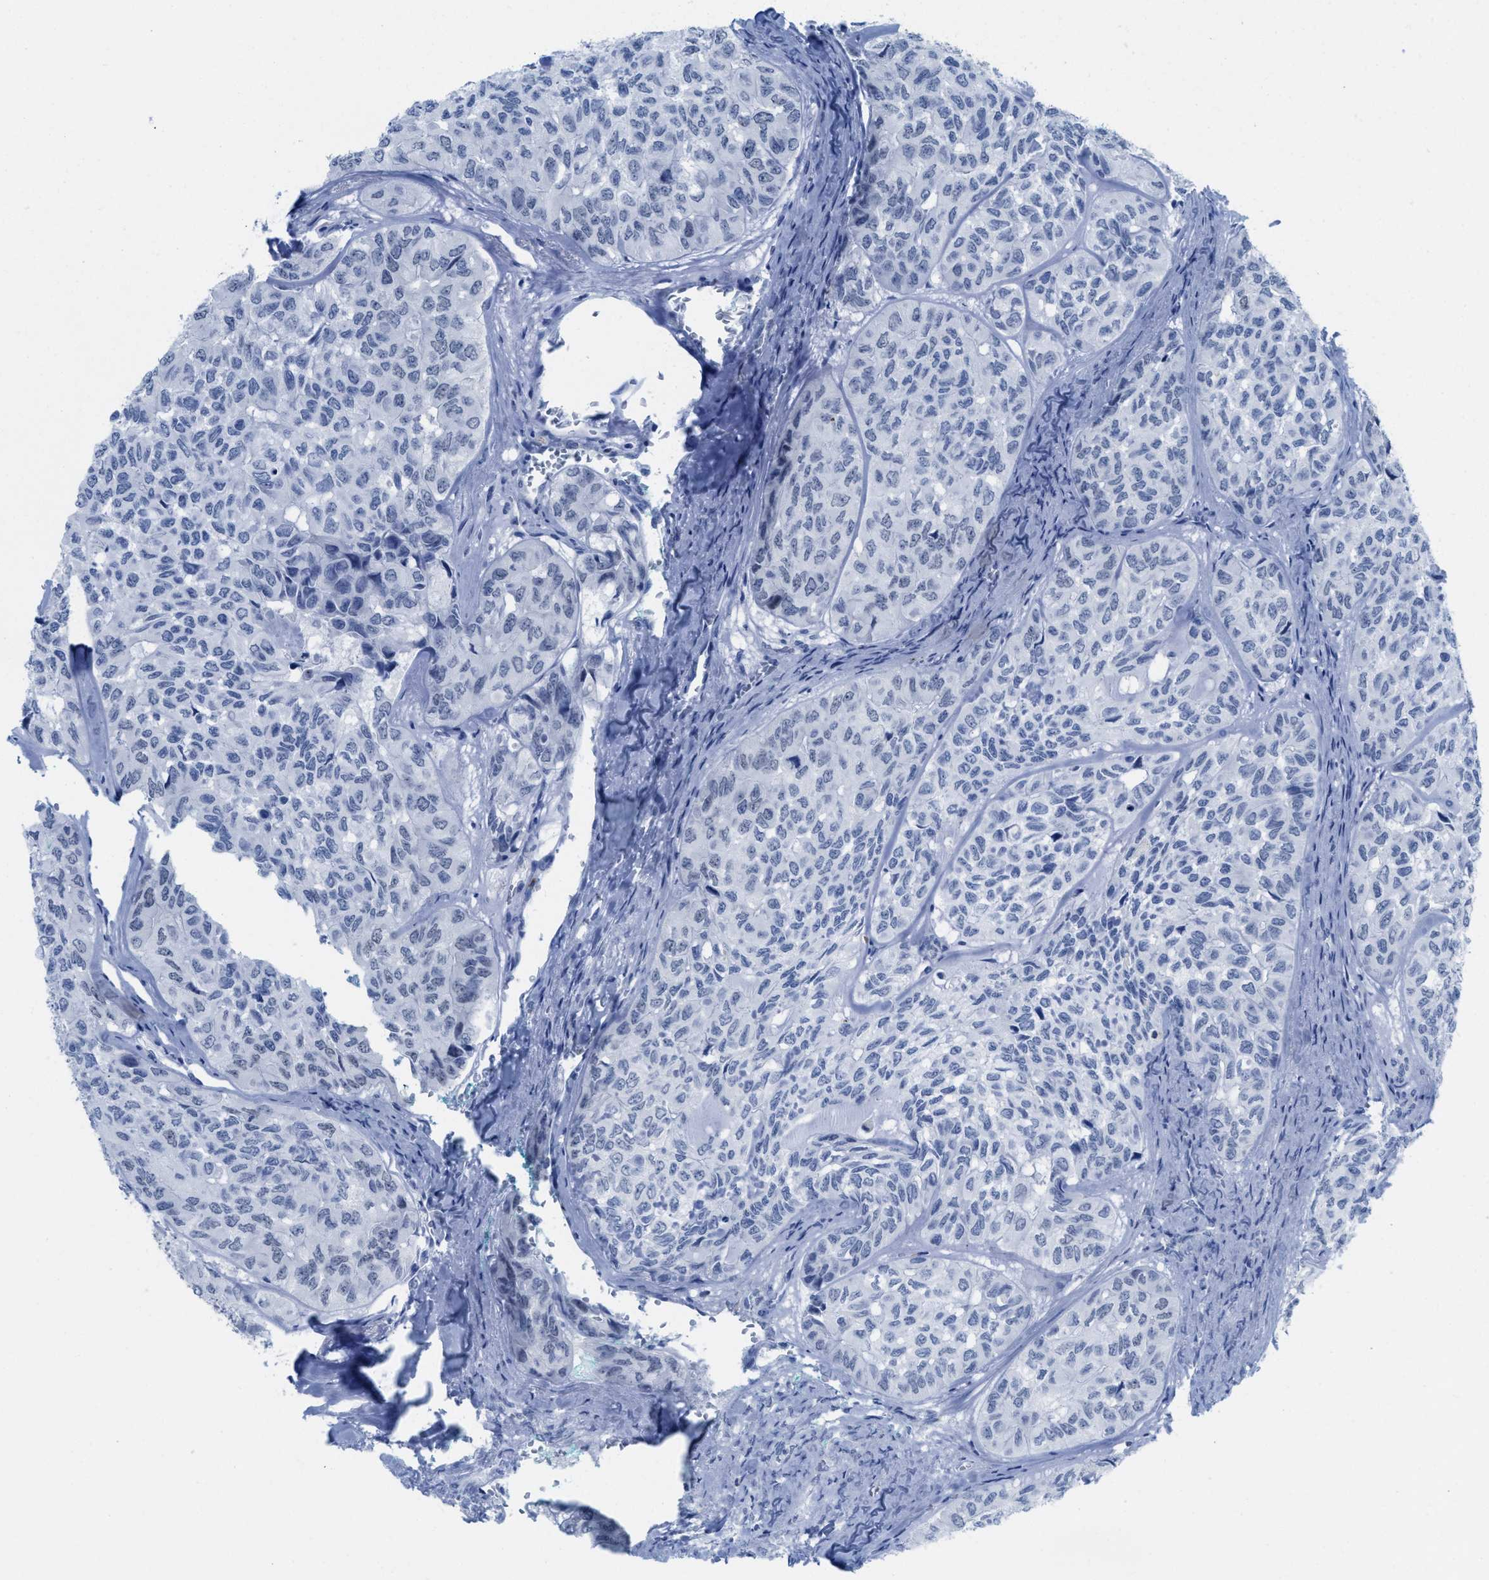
{"staining": {"intensity": "negative", "quantity": "none", "location": "none"}, "tissue": "head and neck cancer", "cell_type": "Tumor cells", "image_type": "cancer", "snomed": [{"axis": "morphology", "description": "Adenocarcinoma, NOS"}, {"axis": "topography", "description": "Salivary gland, NOS"}, {"axis": "topography", "description": "Head-Neck"}], "caption": "Immunohistochemistry (IHC) of head and neck cancer reveals no expression in tumor cells.", "gene": "WDR4", "patient": {"sex": "female", "age": 76}}